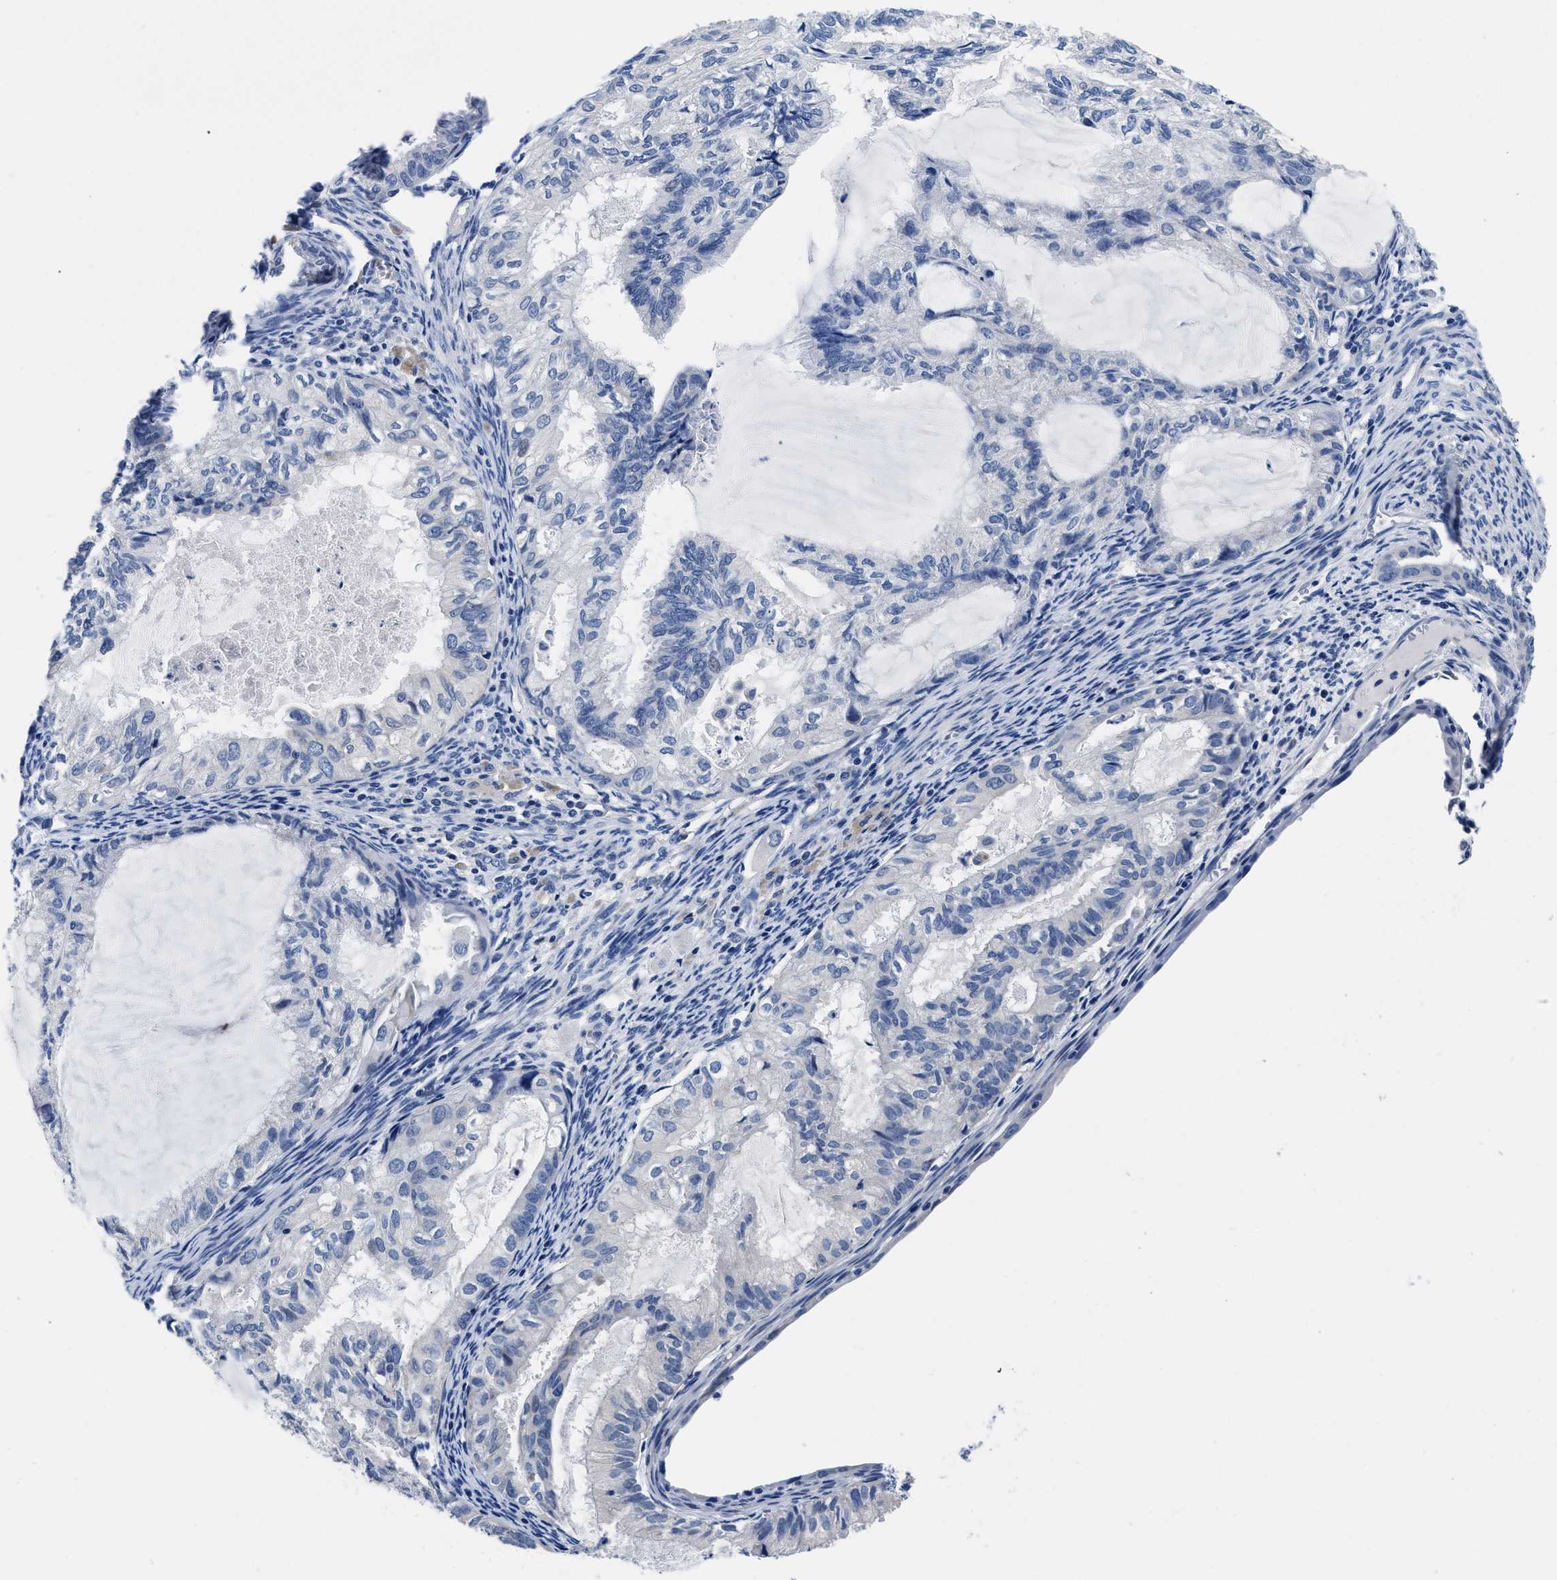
{"staining": {"intensity": "negative", "quantity": "none", "location": "none"}, "tissue": "cervical cancer", "cell_type": "Tumor cells", "image_type": "cancer", "snomed": [{"axis": "morphology", "description": "Normal tissue, NOS"}, {"axis": "morphology", "description": "Adenocarcinoma, NOS"}, {"axis": "topography", "description": "Cervix"}, {"axis": "topography", "description": "Endometrium"}], "caption": "DAB immunohistochemical staining of human cervical adenocarcinoma reveals no significant expression in tumor cells. The staining was performed using DAB (3,3'-diaminobenzidine) to visualize the protein expression in brown, while the nuclei were stained in blue with hematoxylin (Magnification: 20x).", "gene": "SLC35F1", "patient": {"sex": "female", "age": 86}}